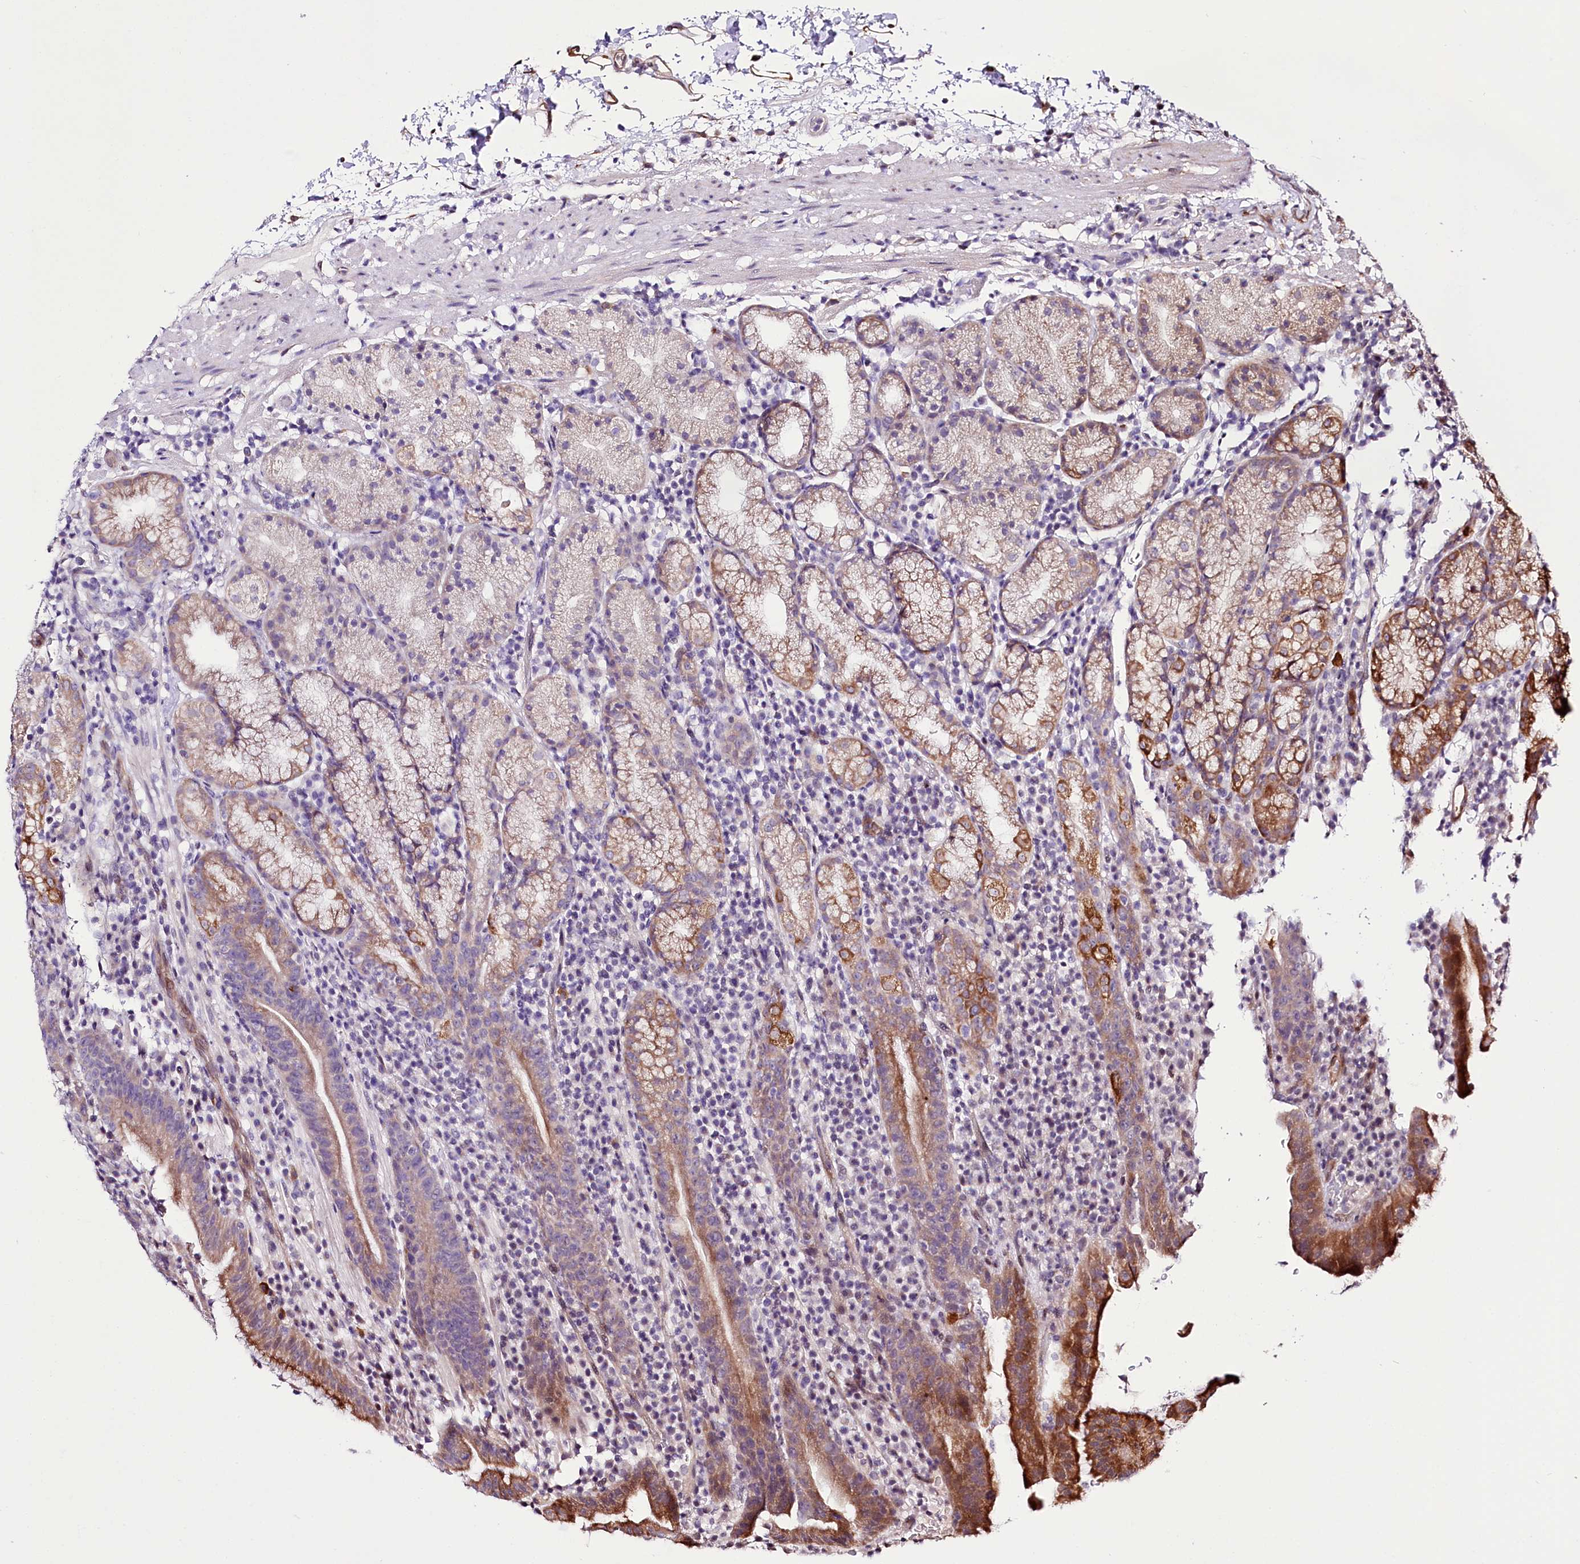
{"staining": {"intensity": "strong", "quantity": "<25%", "location": "cytoplasmic/membranous"}, "tissue": "stomach", "cell_type": "Glandular cells", "image_type": "normal", "snomed": [{"axis": "morphology", "description": "Normal tissue, NOS"}, {"axis": "morphology", "description": "Inflammation, NOS"}, {"axis": "topography", "description": "Stomach"}], "caption": "The image reveals staining of unremarkable stomach, revealing strong cytoplasmic/membranous protein staining (brown color) within glandular cells.", "gene": "CUTC", "patient": {"sex": "male", "age": 79}}